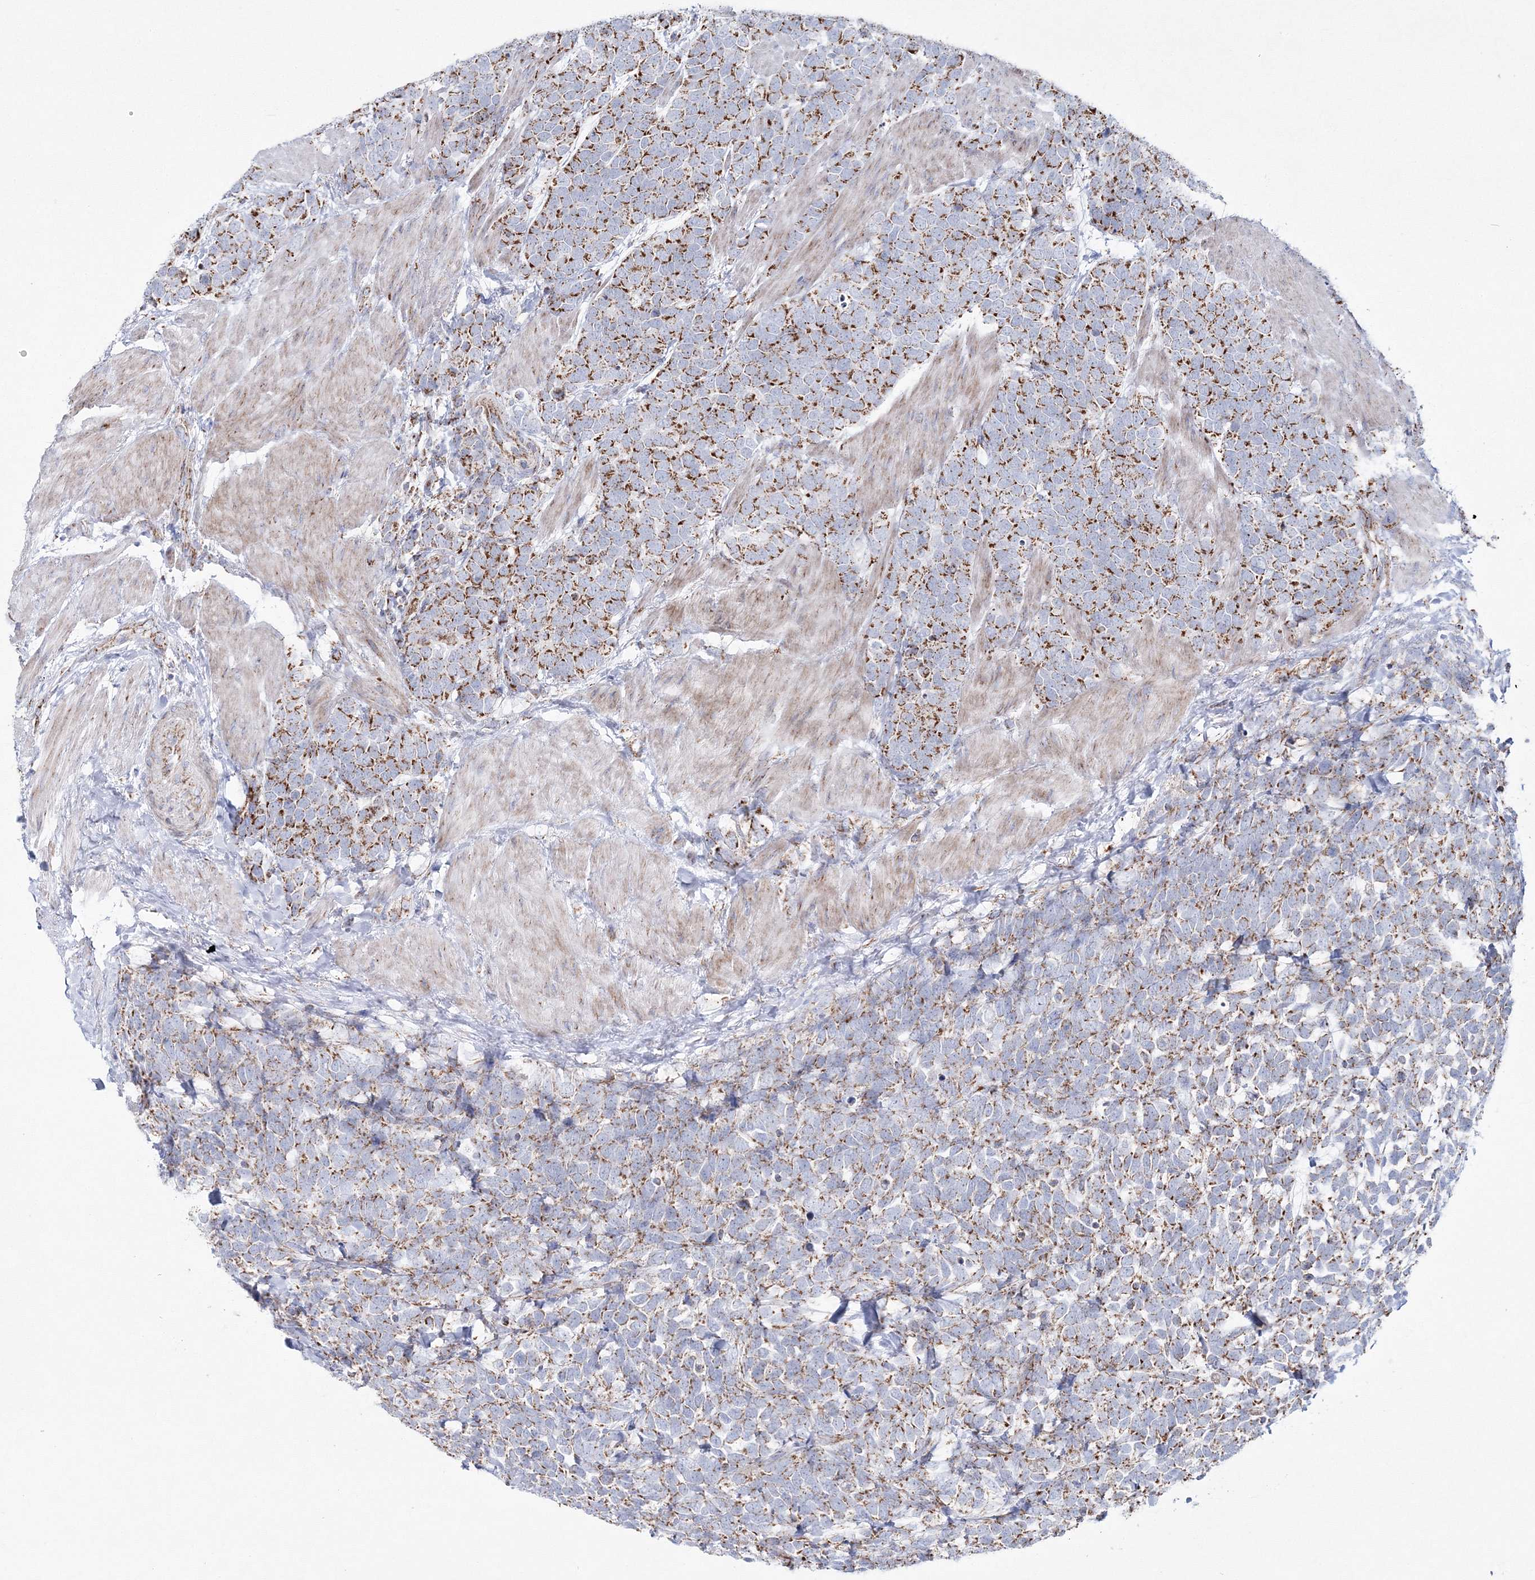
{"staining": {"intensity": "strong", "quantity": ">75%", "location": "cytoplasmic/membranous"}, "tissue": "urothelial cancer", "cell_type": "Tumor cells", "image_type": "cancer", "snomed": [{"axis": "morphology", "description": "Urothelial carcinoma, High grade"}, {"axis": "topography", "description": "Urinary bladder"}], "caption": "Tumor cells display high levels of strong cytoplasmic/membranous positivity in approximately >75% of cells in human urothelial cancer.", "gene": "HIBCH", "patient": {"sex": "female", "age": 82}}